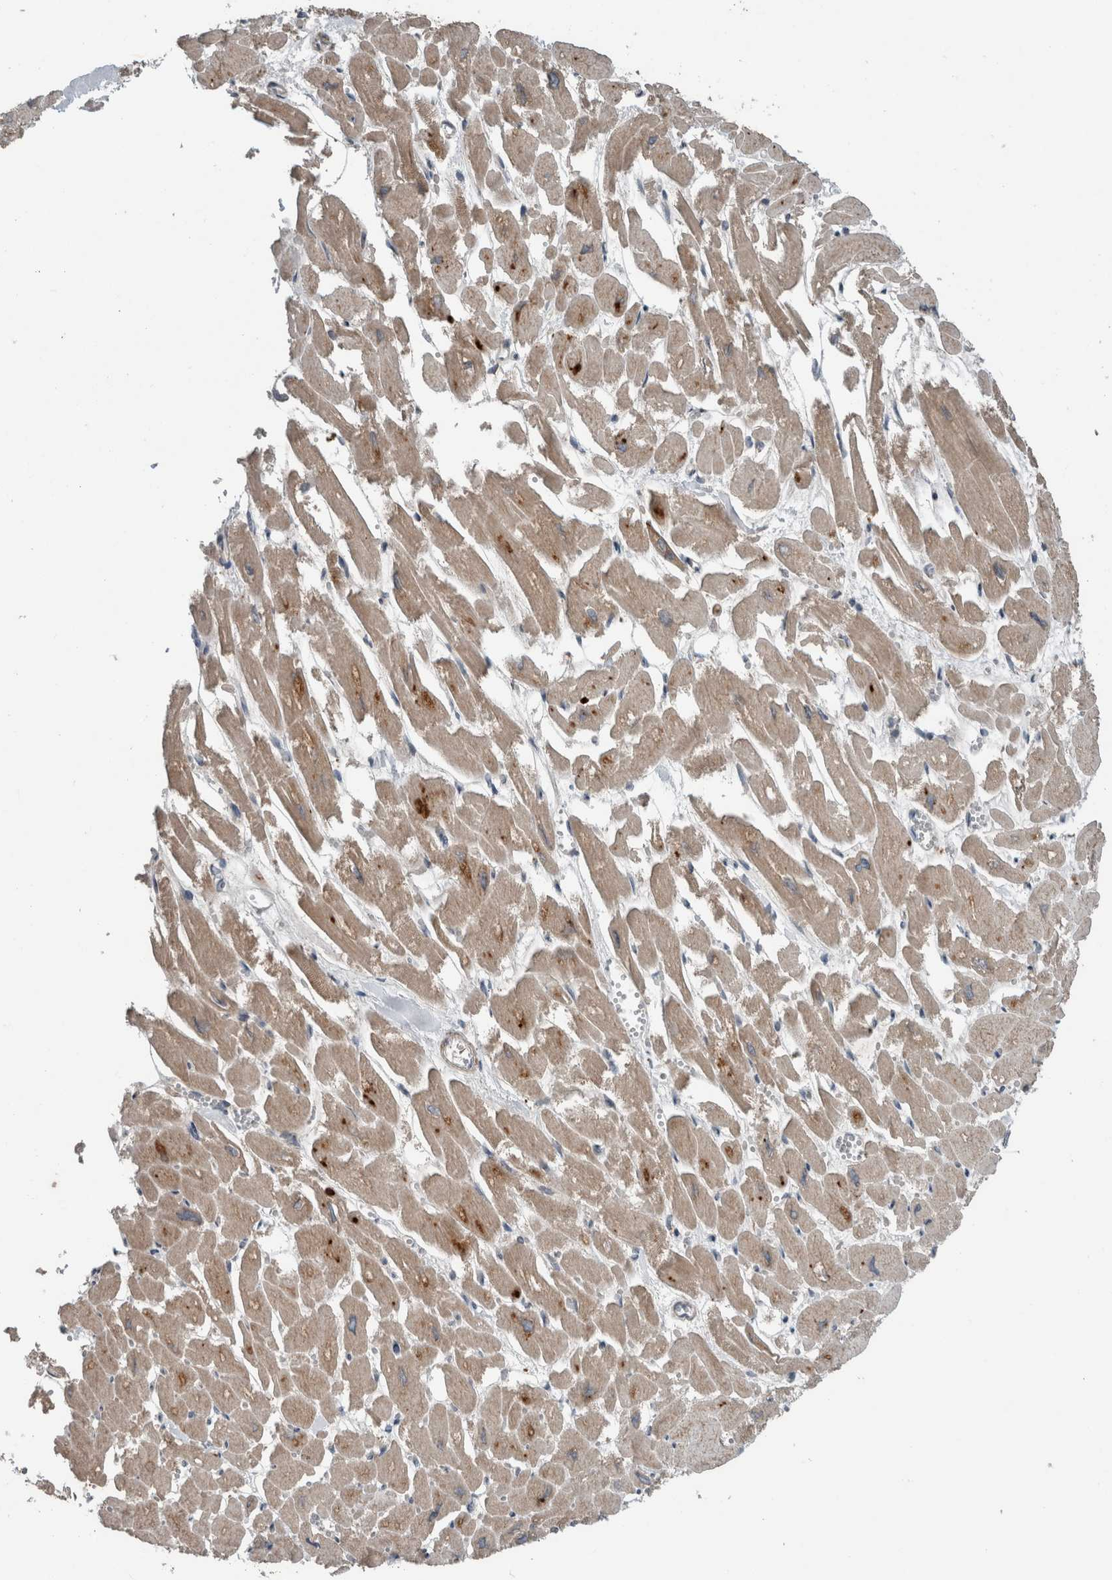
{"staining": {"intensity": "moderate", "quantity": ">75%", "location": "cytoplasmic/membranous"}, "tissue": "heart muscle", "cell_type": "Cardiomyocytes", "image_type": "normal", "snomed": [{"axis": "morphology", "description": "Normal tissue, NOS"}, {"axis": "topography", "description": "Heart"}], "caption": "The image reveals a brown stain indicating the presence of a protein in the cytoplasmic/membranous of cardiomyocytes in heart muscle.", "gene": "GBA2", "patient": {"sex": "male", "age": 54}}